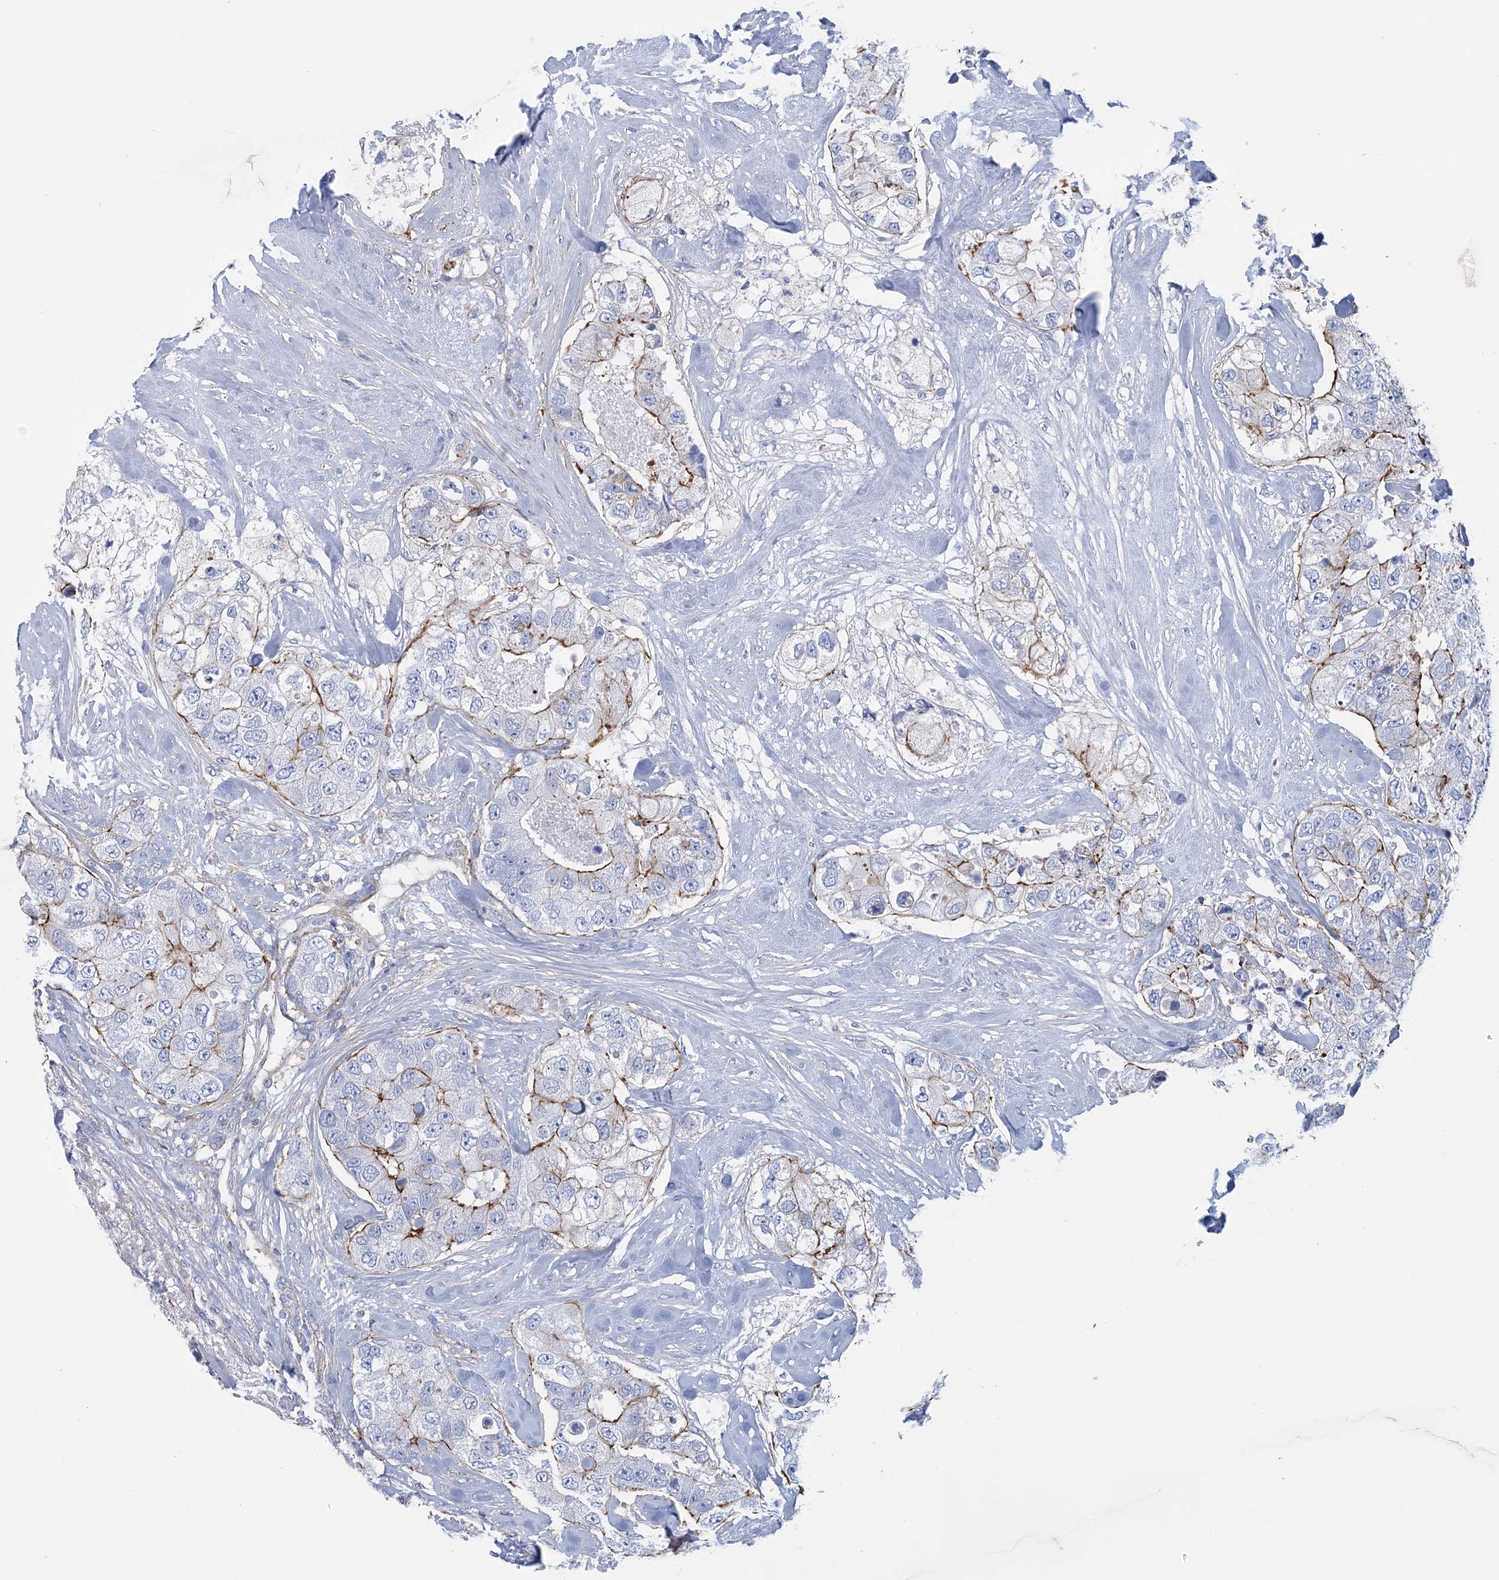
{"staining": {"intensity": "moderate", "quantity": "<25%", "location": "cytoplasmic/membranous"}, "tissue": "breast cancer", "cell_type": "Tumor cells", "image_type": "cancer", "snomed": [{"axis": "morphology", "description": "Duct carcinoma"}, {"axis": "topography", "description": "Breast"}], "caption": "About <25% of tumor cells in breast cancer show moderate cytoplasmic/membranous protein positivity as visualized by brown immunohistochemical staining.", "gene": "C11orf21", "patient": {"sex": "female", "age": 62}}